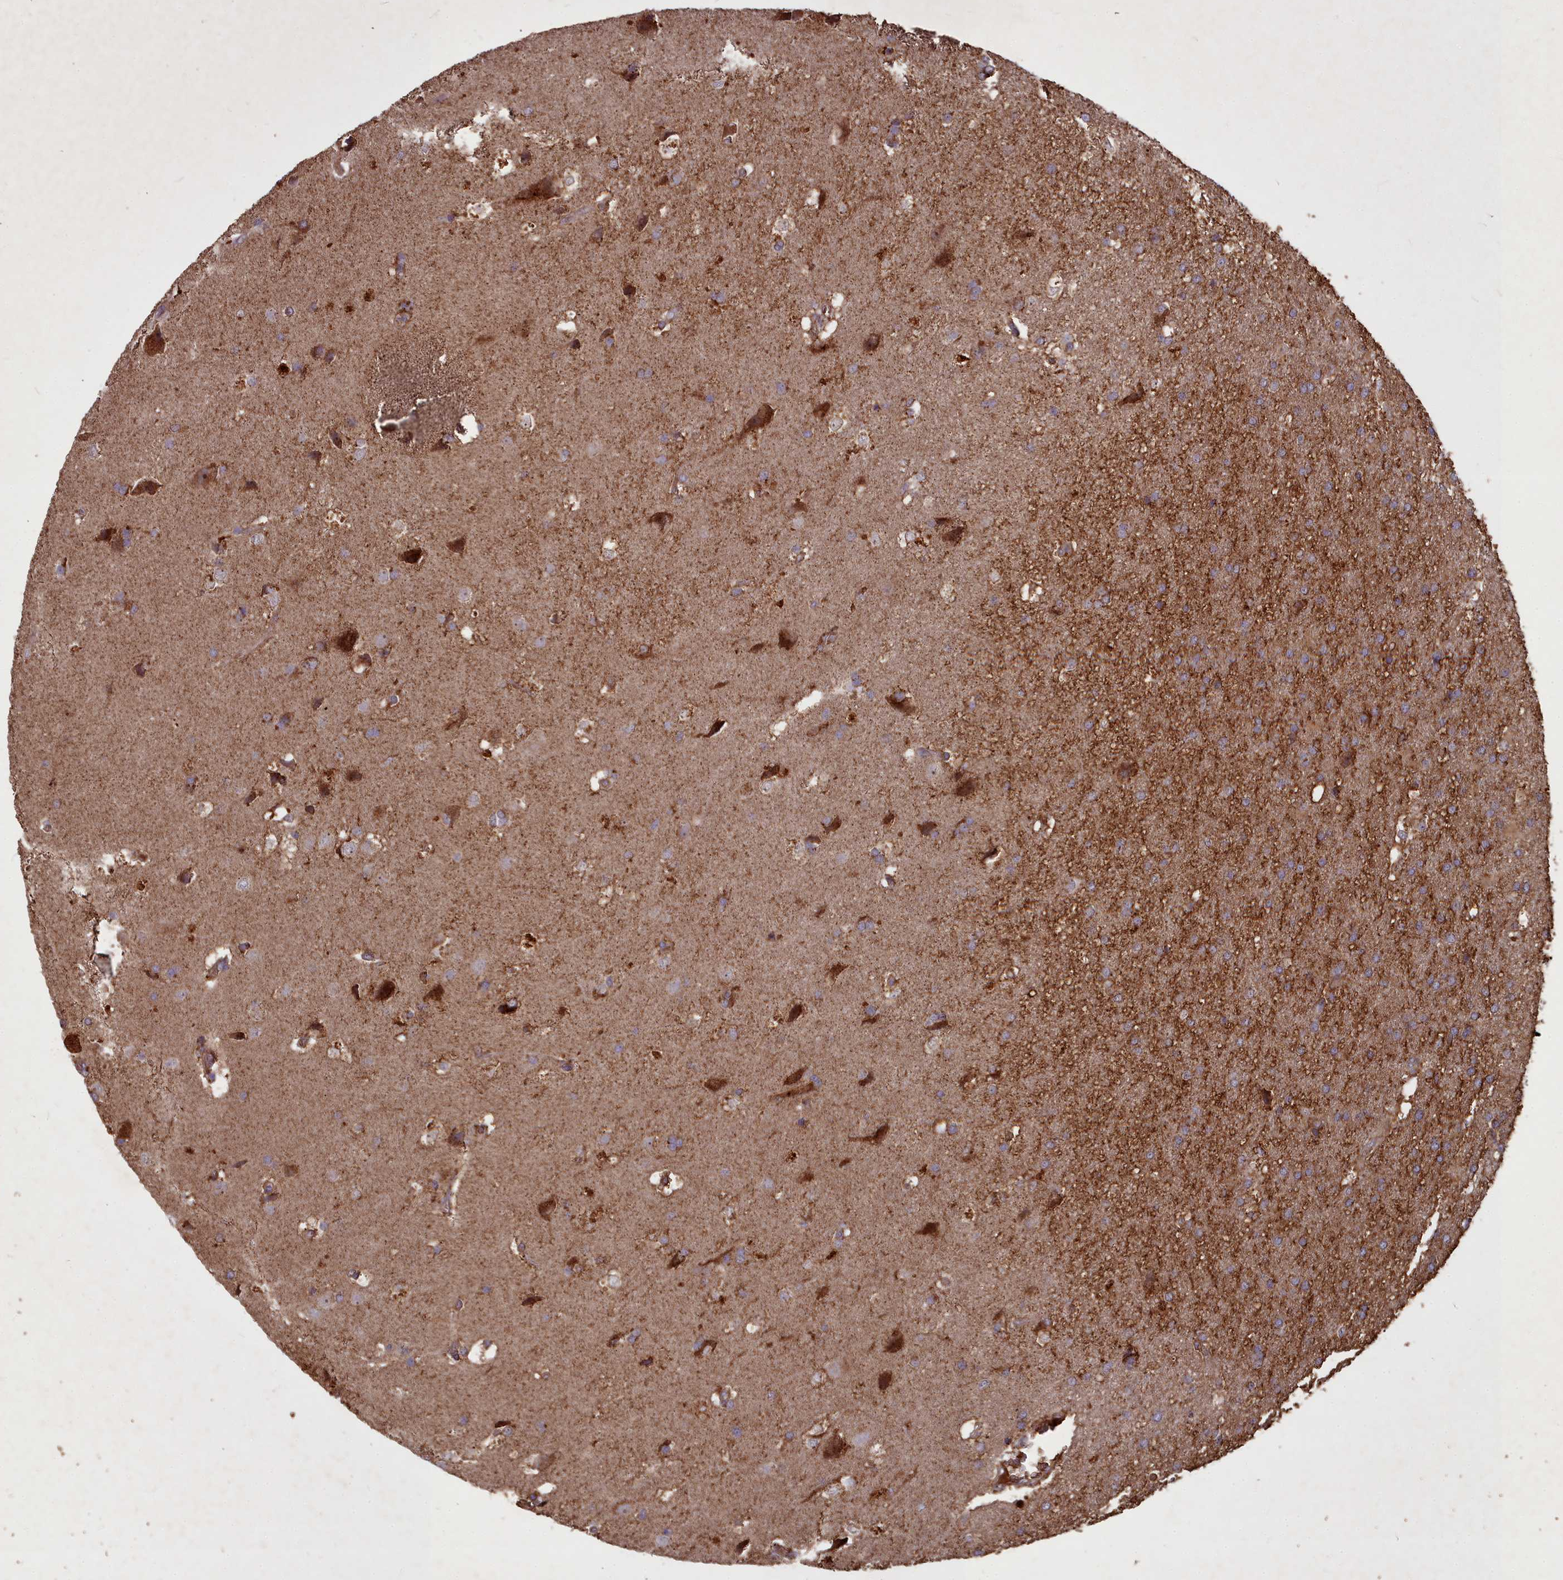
{"staining": {"intensity": "moderate", "quantity": ">75%", "location": "cytoplasmic/membranous"}, "tissue": "glioma", "cell_type": "Tumor cells", "image_type": "cancer", "snomed": [{"axis": "morphology", "description": "Glioma, malignant, Low grade"}, {"axis": "topography", "description": "Brain"}], "caption": "Immunohistochemistry histopathology image of human glioma stained for a protein (brown), which demonstrates medium levels of moderate cytoplasmic/membranous staining in approximately >75% of tumor cells.", "gene": "COX11", "patient": {"sex": "male", "age": 66}}